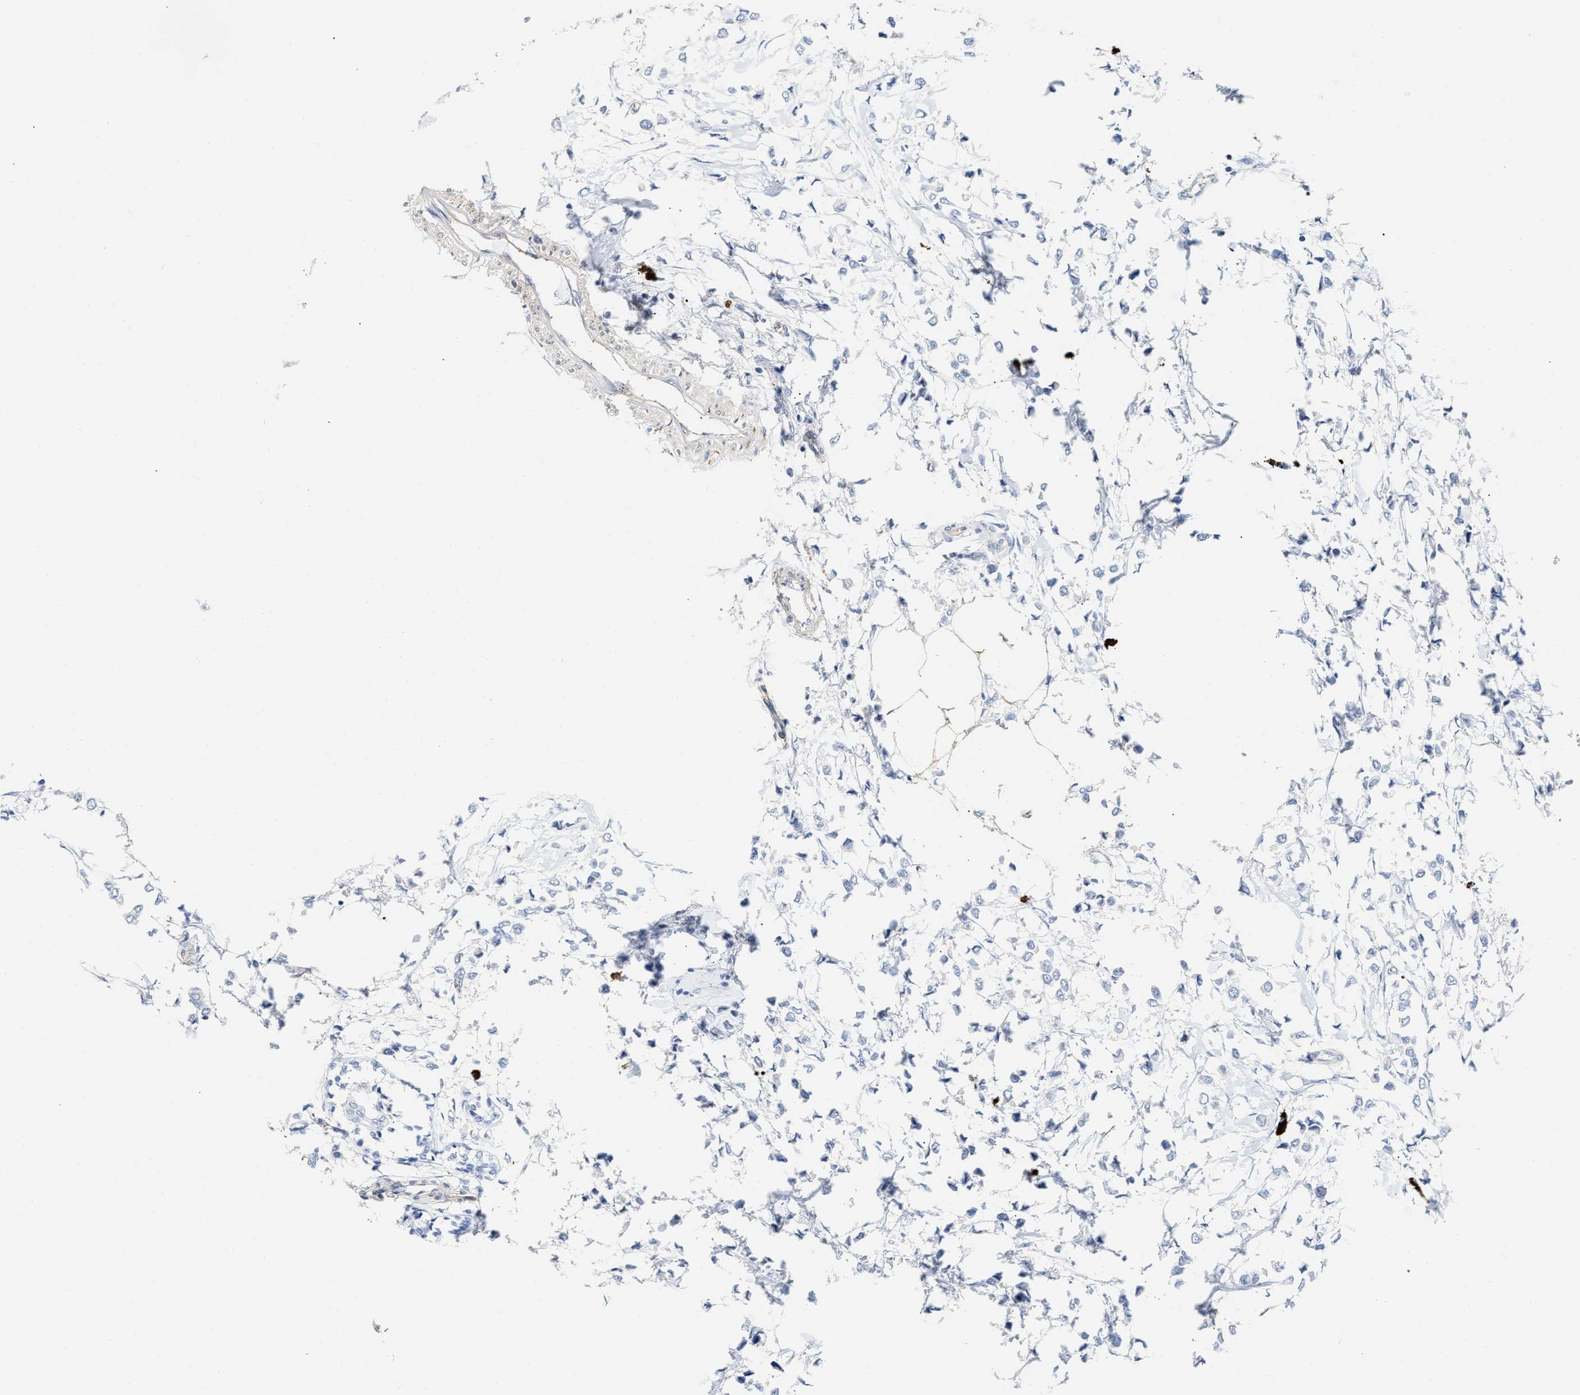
{"staining": {"intensity": "negative", "quantity": "none", "location": "none"}, "tissue": "breast cancer", "cell_type": "Tumor cells", "image_type": "cancer", "snomed": [{"axis": "morphology", "description": "Lobular carcinoma"}, {"axis": "topography", "description": "Breast"}], "caption": "A high-resolution photomicrograph shows immunohistochemistry (IHC) staining of breast cancer (lobular carcinoma), which shows no significant expression in tumor cells. Nuclei are stained in blue.", "gene": "FHL1", "patient": {"sex": "female", "age": 51}}